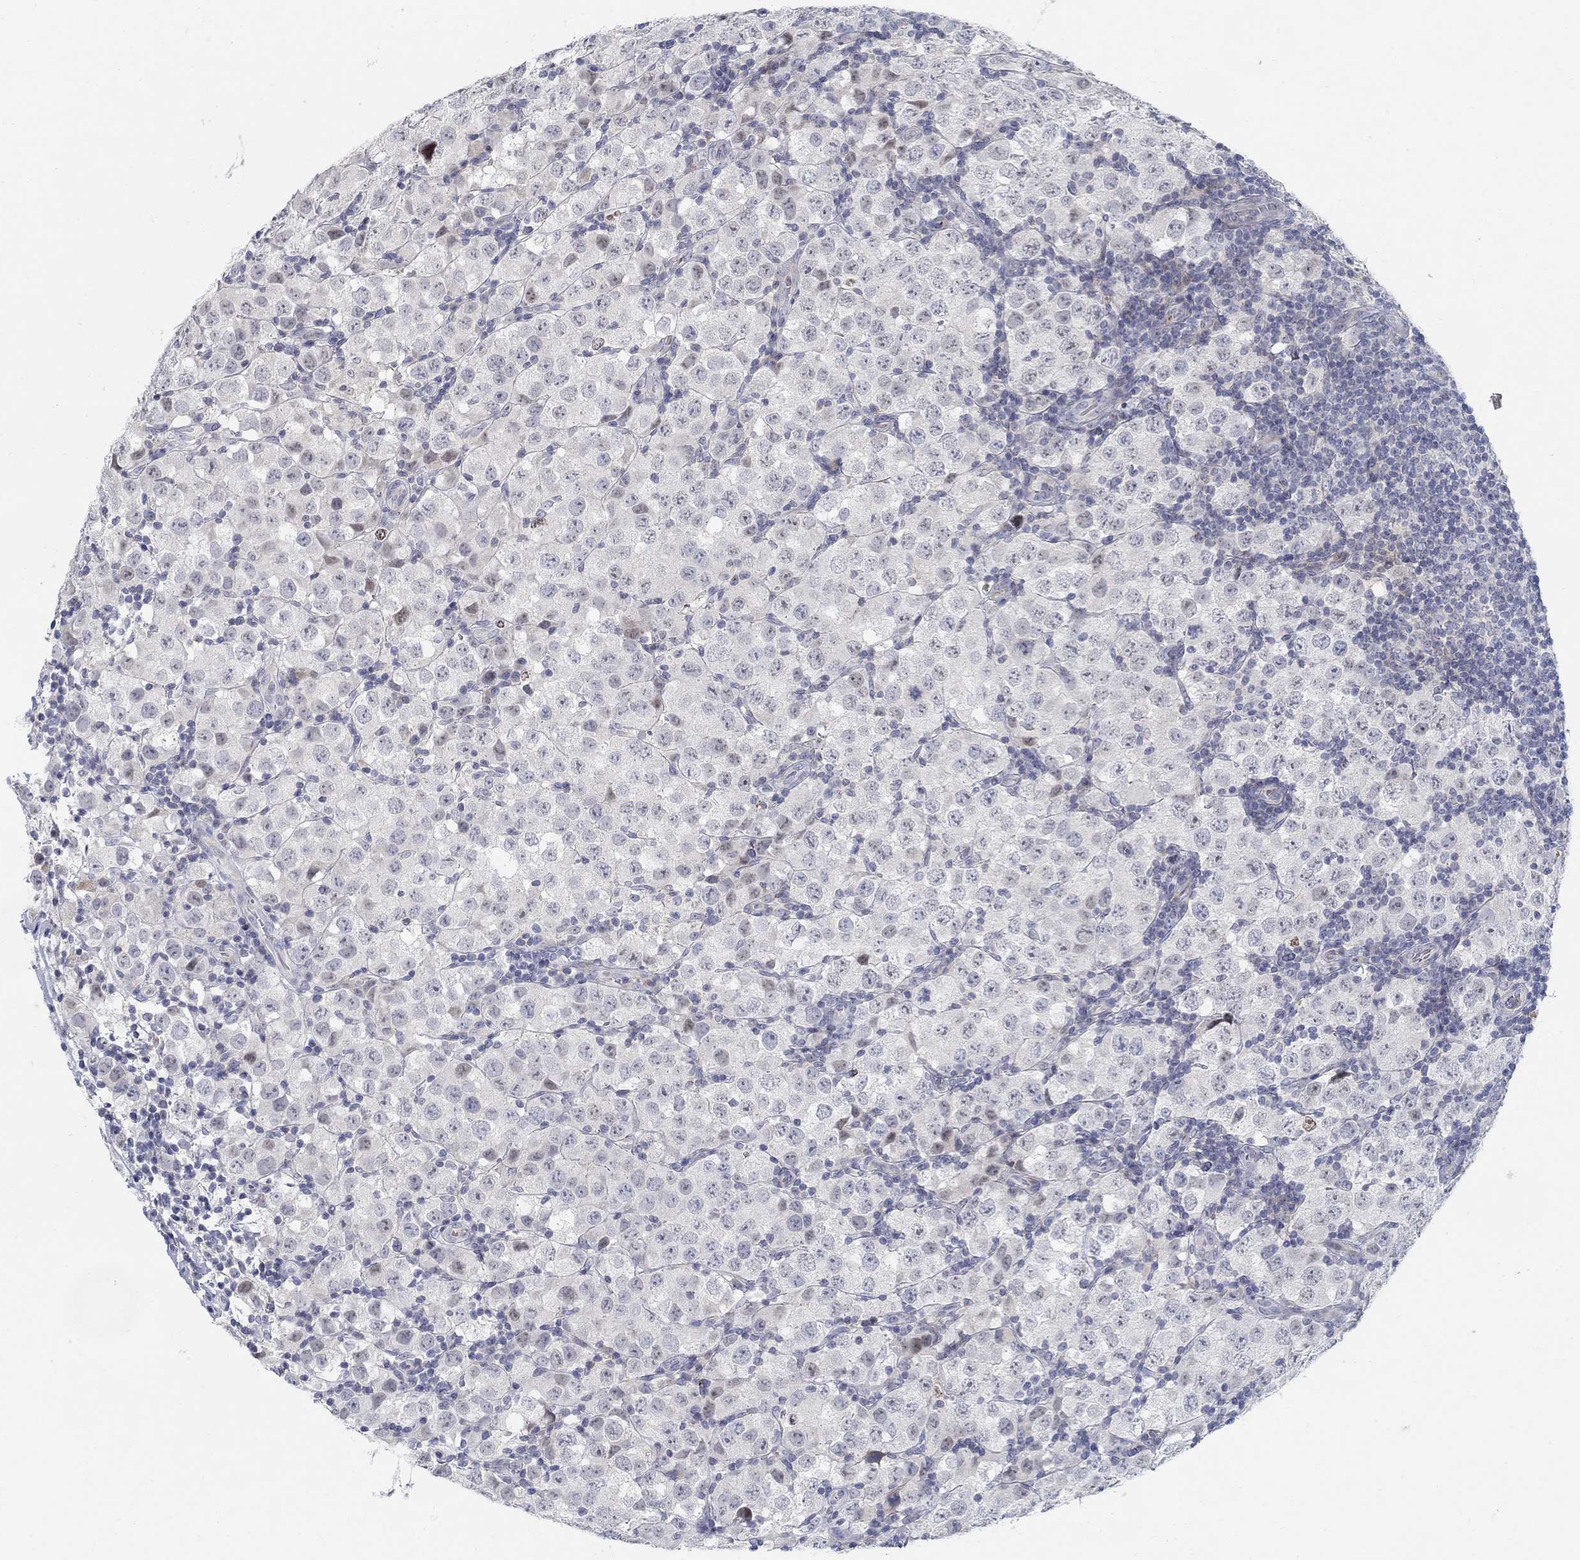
{"staining": {"intensity": "negative", "quantity": "none", "location": "none"}, "tissue": "testis cancer", "cell_type": "Tumor cells", "image_type": "cancer", "snomed": [{"axis": "morphology", "description": "Seminoma, NOS"}, {"axis": "topography", "description": "Testis"}], "caption": "Tumor cells show no significant staining in seminoma (testis). Nuclei are stained in blue.", "gene": "ANO7", "patient": {"sex": "male", "age": 34}}